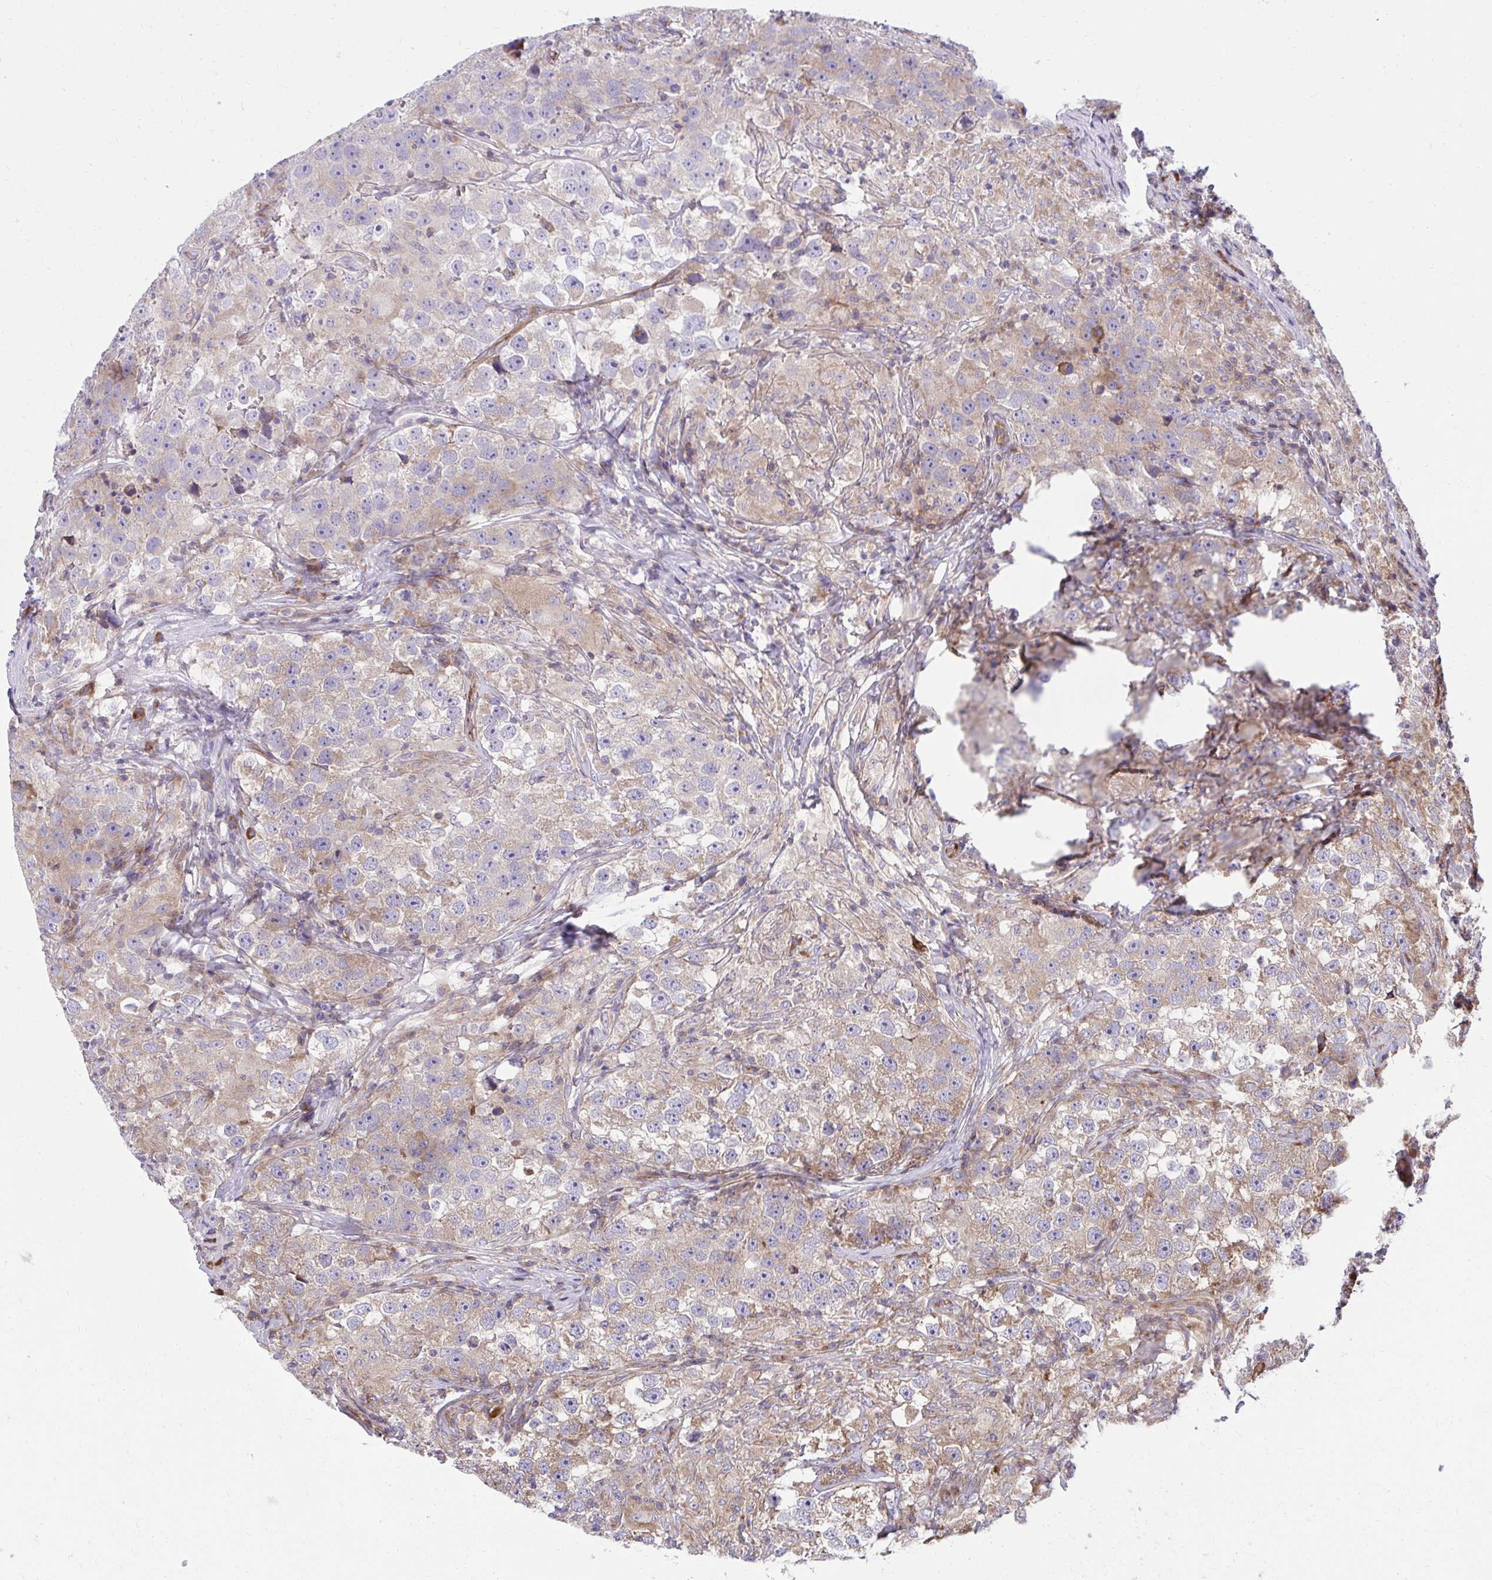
{"staining": {"intensity": "weak", "quantity": "25%-75%", "location": "cytoplasmic/membranous"}, "tissue": "testis cancer", "cell_type": "Tumor cells", "image_type": "cancer", "snomed": [{"axis": "morphology", "description": "Seminoma, NOS"}, {"axis": "topography", "description": "Testis"}], "caption": "Brown immunohistochemical staining in human testis cancer (seminoma) reveals weak cytoplasmic/membranous expression in approximately 25%-75% of tumor cells.", "gene": "NMNAT3", "patient": {"sex": "male", "age": 46}}